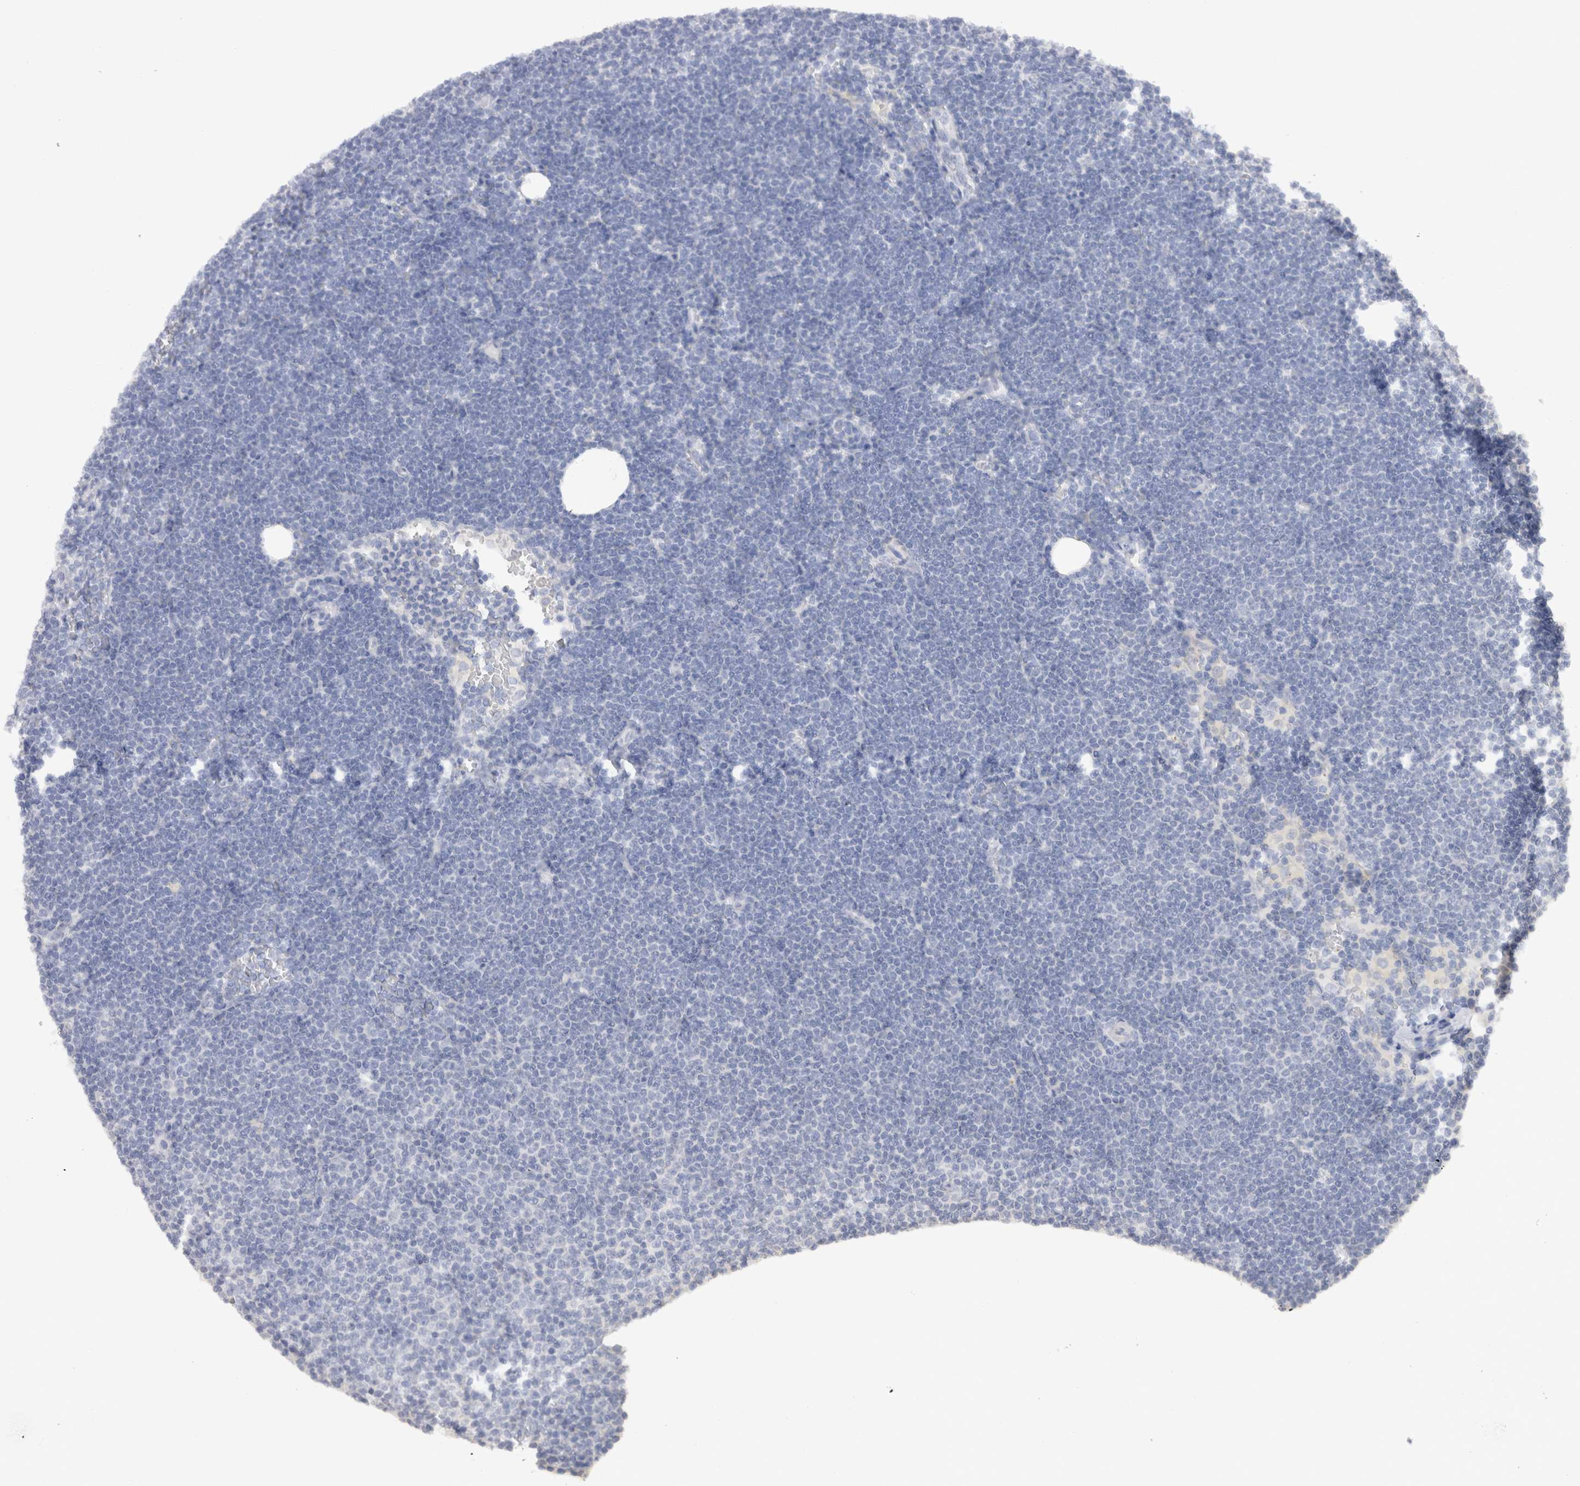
{"staining": {"intensity": "negative", "quantity": "none", "location": "none"}, "tissue": "lymphoma", "cell_type": "Tumor cells", "image_type": "cancer", "snomed": [{"axis": "morphology", "description": "Malignant lymphoma, non-Hodgkin's type, Low grade"}, {"axis": "topography", "description": "Lymph node"}], "caption": "High power microscopy histopathology image of an immunohistochemistry histopathology image of lymphoma, revealing no significant staining in tumor cells.", "gene": "C9orf50", "patient": {"sex": "female", "age": 53}}